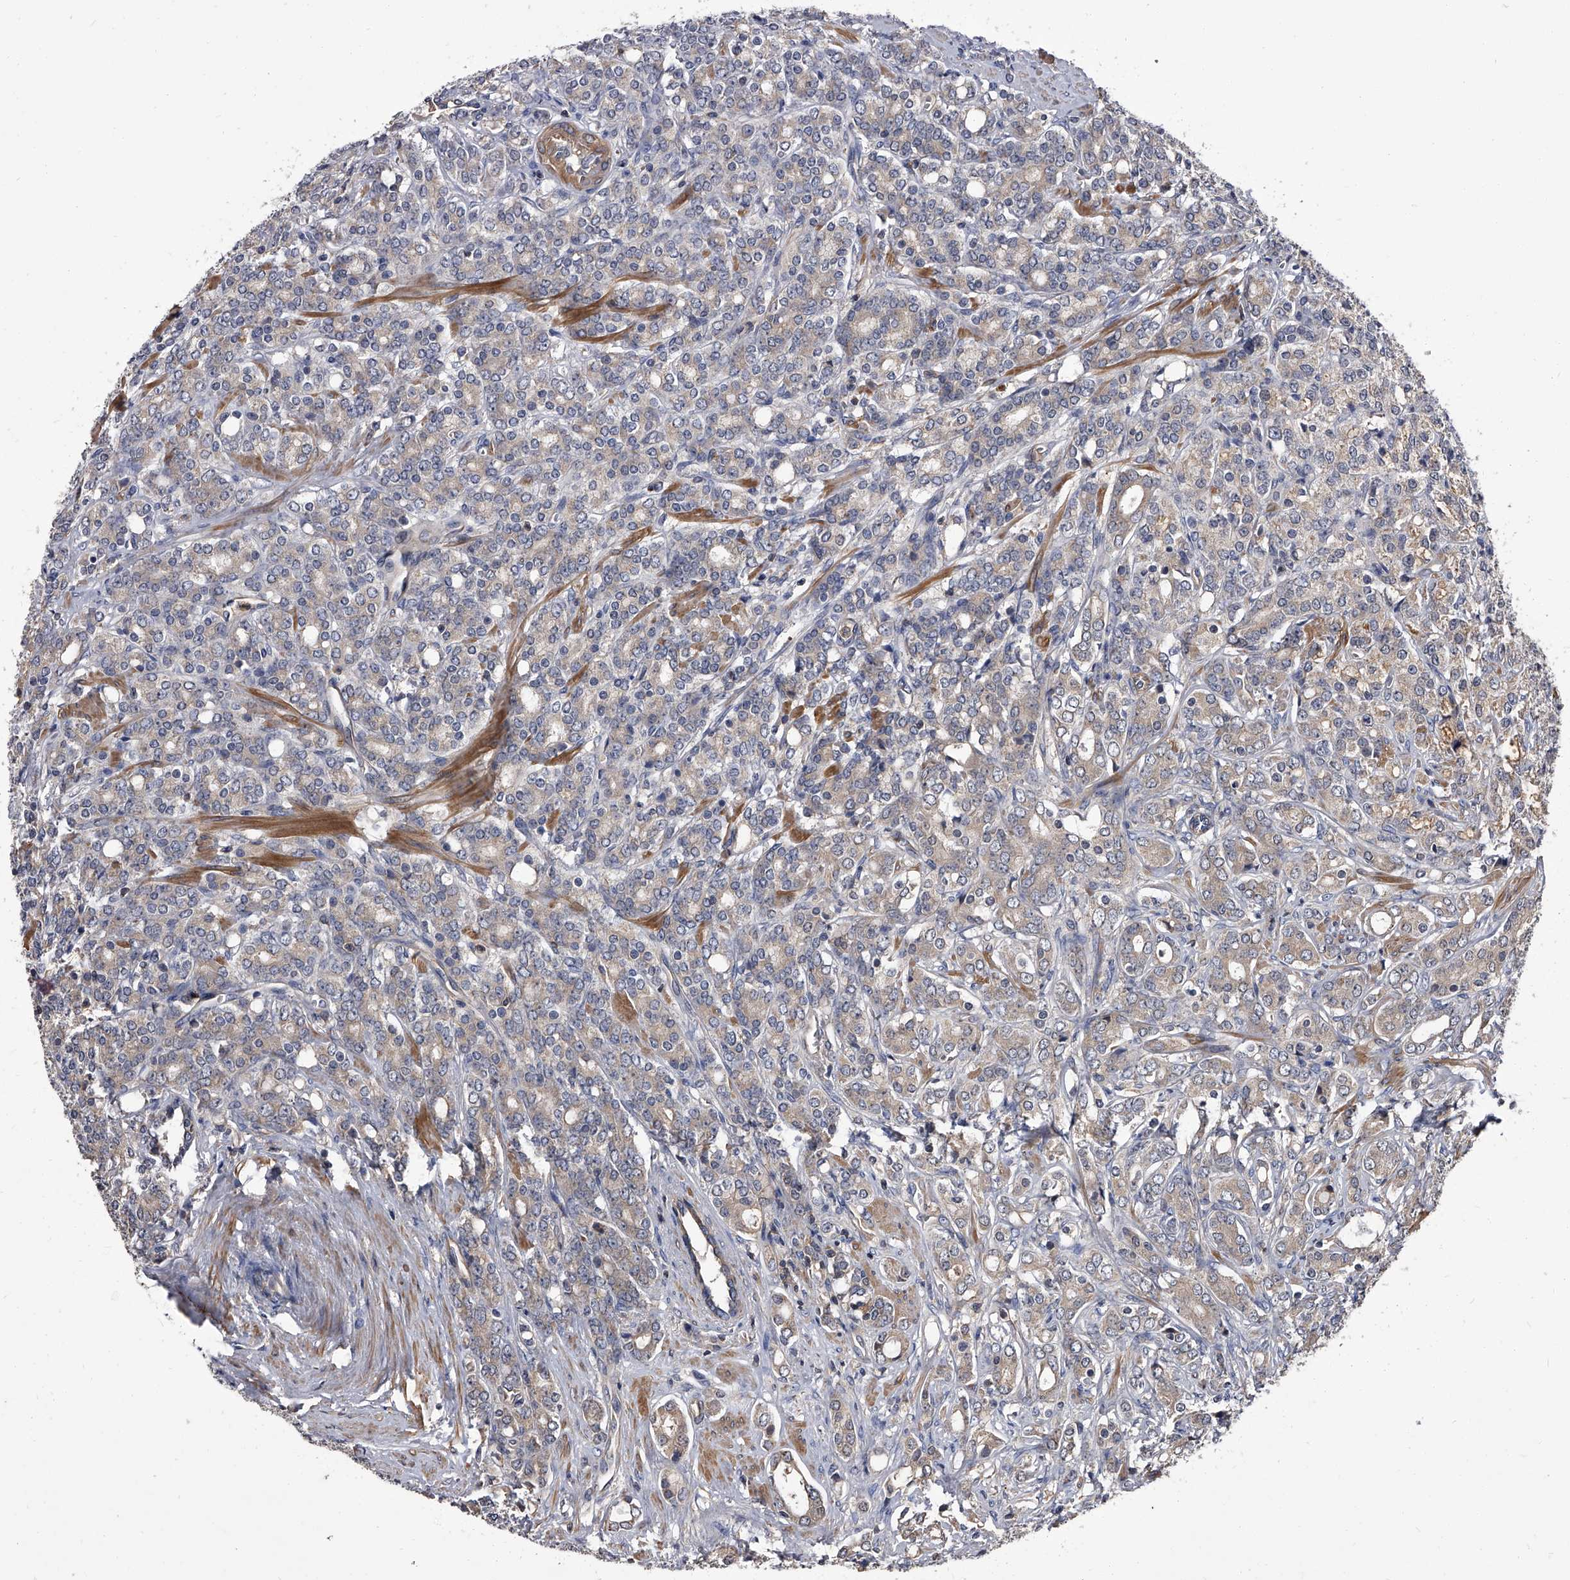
{"staining": {"intensity": "negative", "quantity": "none", "location": "none"}, "tissue": "prostate cancer", "cell_type": "Tumor cells", "image_type": "cancer", "snomed": [{"axis": "morphology", "description": "Adenocarcinoma, High grade"}, {"axis": "topography", "description": "Prostate"}], "caption": "Immunohistochemical staining of prostate cancer demonstrates no significant staining in tumor cells. (Brightfield microscopy of DAB immunohistochemistry (IHC) at high magnification).", "gene": "STK36", "patient": {"sex": "male", "age": 62}}